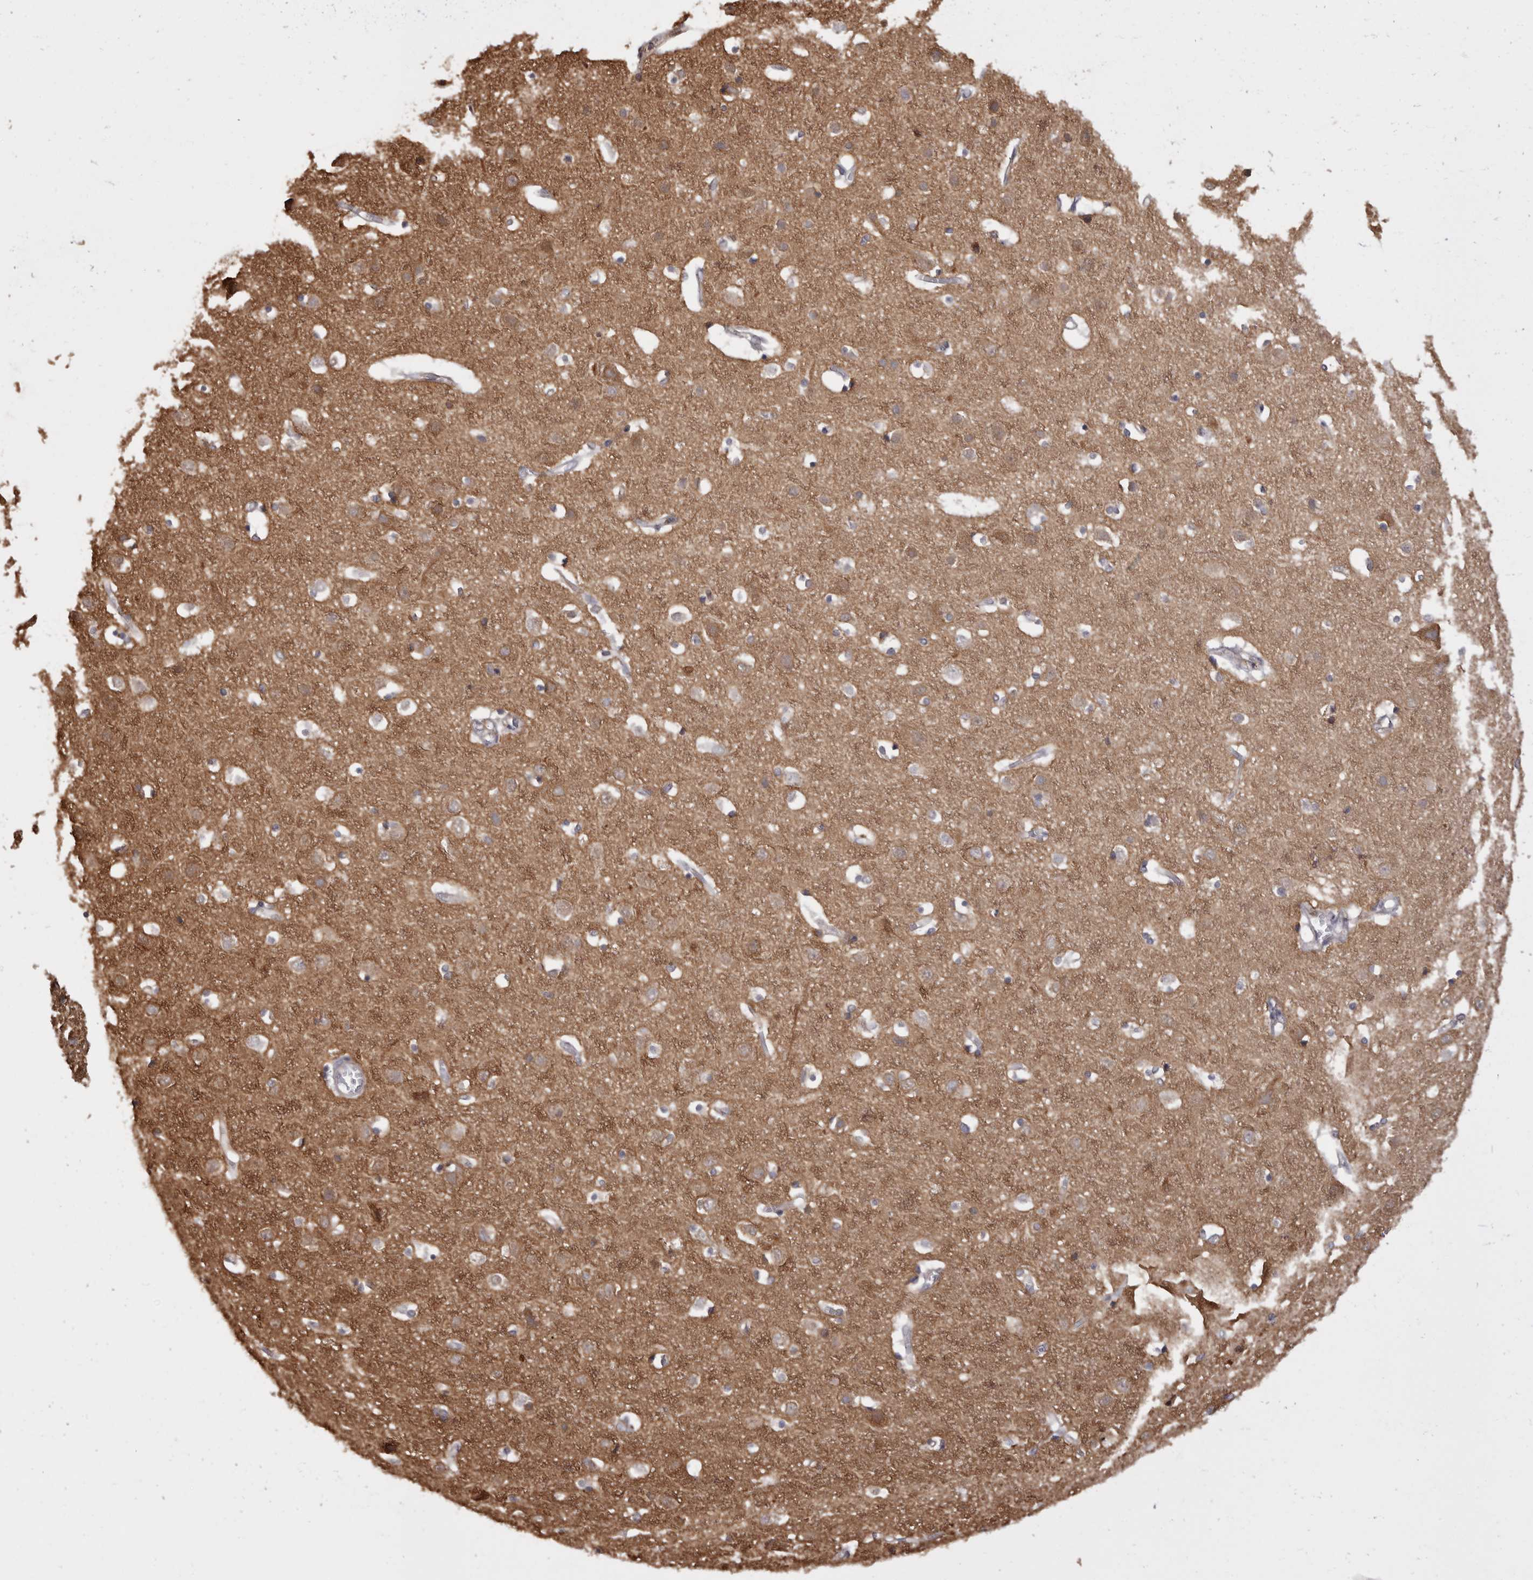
{"staining": {"intensity": "negative", "quantity": "none", "location": "none"}, "tissue": "cerebral cortex", "cell_type": "Endothelial cells", "image_type": "normal", "snomed": [{"axis": "morphology", "description": "Normal tissue, NOS"}, {"axis": "topography", "description": "Cerebral cortex"}], "caption": "This is an immunohistochemistry (IHC) photomicrograph of benign human cerebral cortex. There is no expression in endothelial cells.", "gene": "TNNI1", "patient": {"sex": "male", "age": 54}}